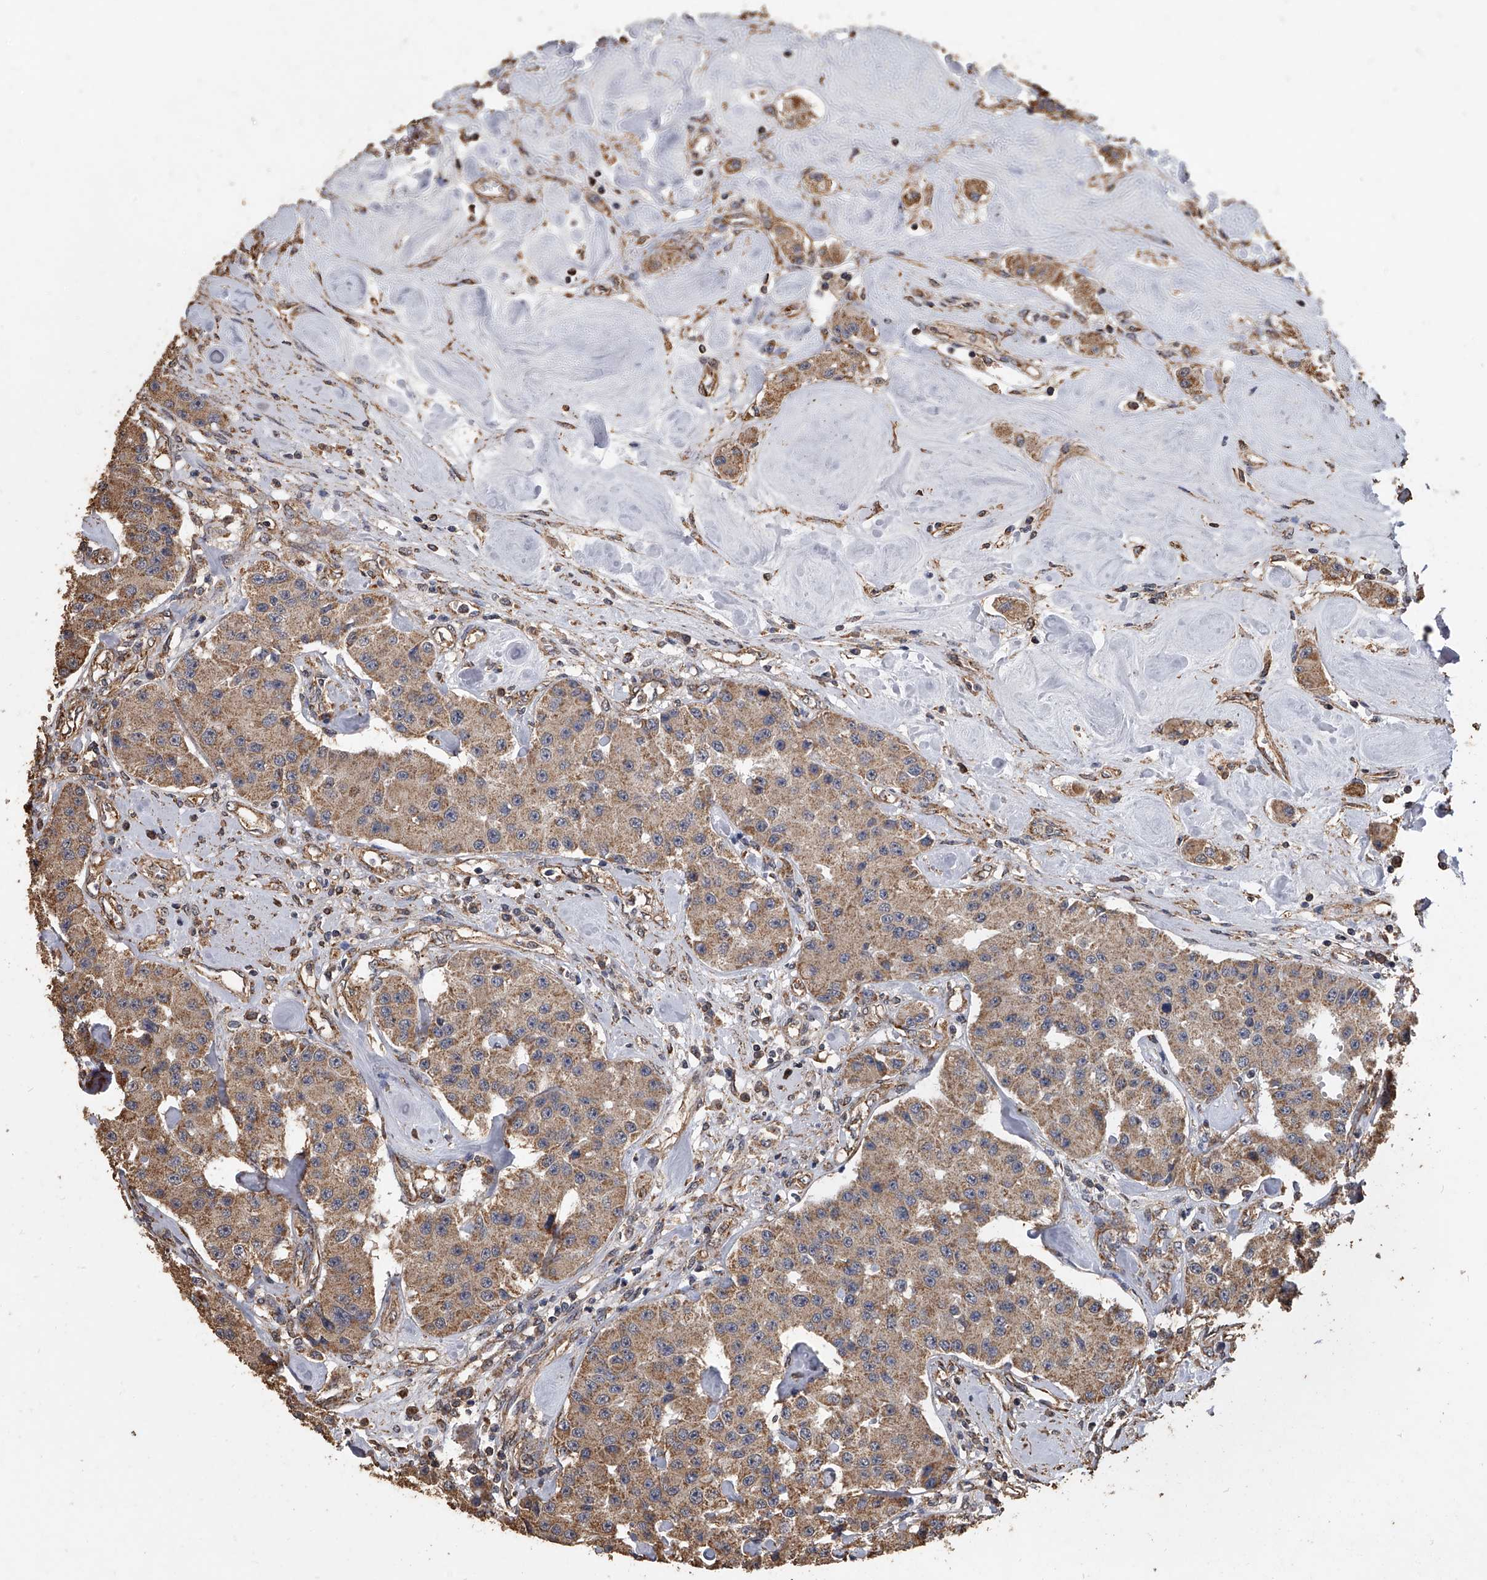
{"staining": {"intensity": "moderate", "quantity": ">75%", "location": "cytoplasmic/membranous"}, "tissue": "carcinoid", "cell_type": "Tumor cells", "image_type": "cancer", "snomed": [{"axis": "morphology", "description": "Carcinoid, malignant, NOS"}, {"axis": "topography", "description": "Pancreas"}], "caption": "Immunohistochemistry (DAB) staining of human malignant carcinoid shows moderate cytoplasmic/membranous protein expression in about >75% of tumor cells. Nuclei are stained in blue.", "gene": "MRPL28", "patient": {"sex": "male", "age": 41}}